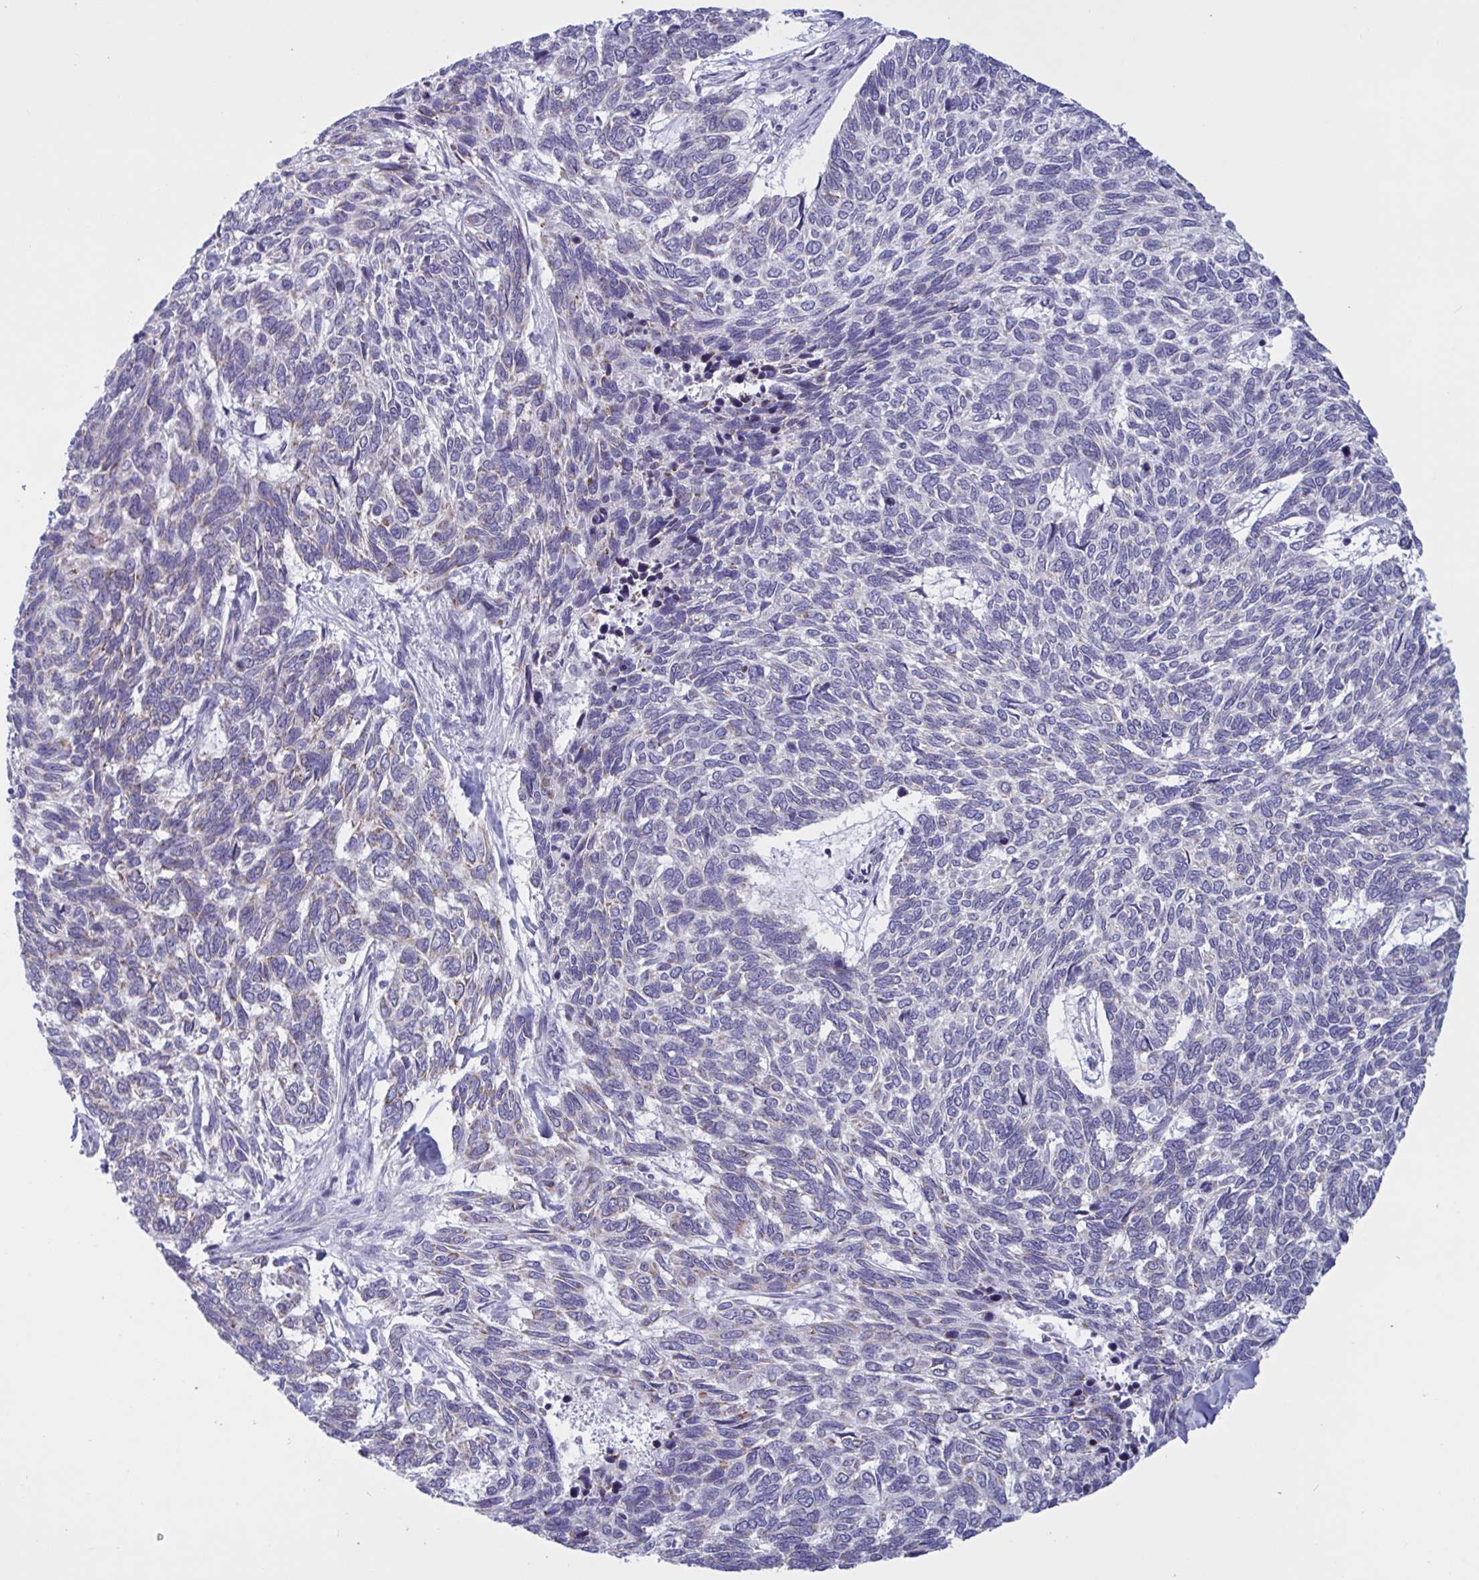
{"staining": {"intensity": "negative", "quantity": "none", "location": "none"}, "tissue": "skin cancer", "cell_type": "Tumor cells", "image_type": "cancer", "snomed": [{"axis": "morphology", "description": "Basal cell carcinoma"}, {"axis": "topography", "description": "Skin"}], "caption": "This is a micrograph of IHC staining of skin cancer (basal cell carcinoma), which shows no staining in tumor cells.", "gene": "DOCK11", "patient": {"sex": "female", "age": 65}}